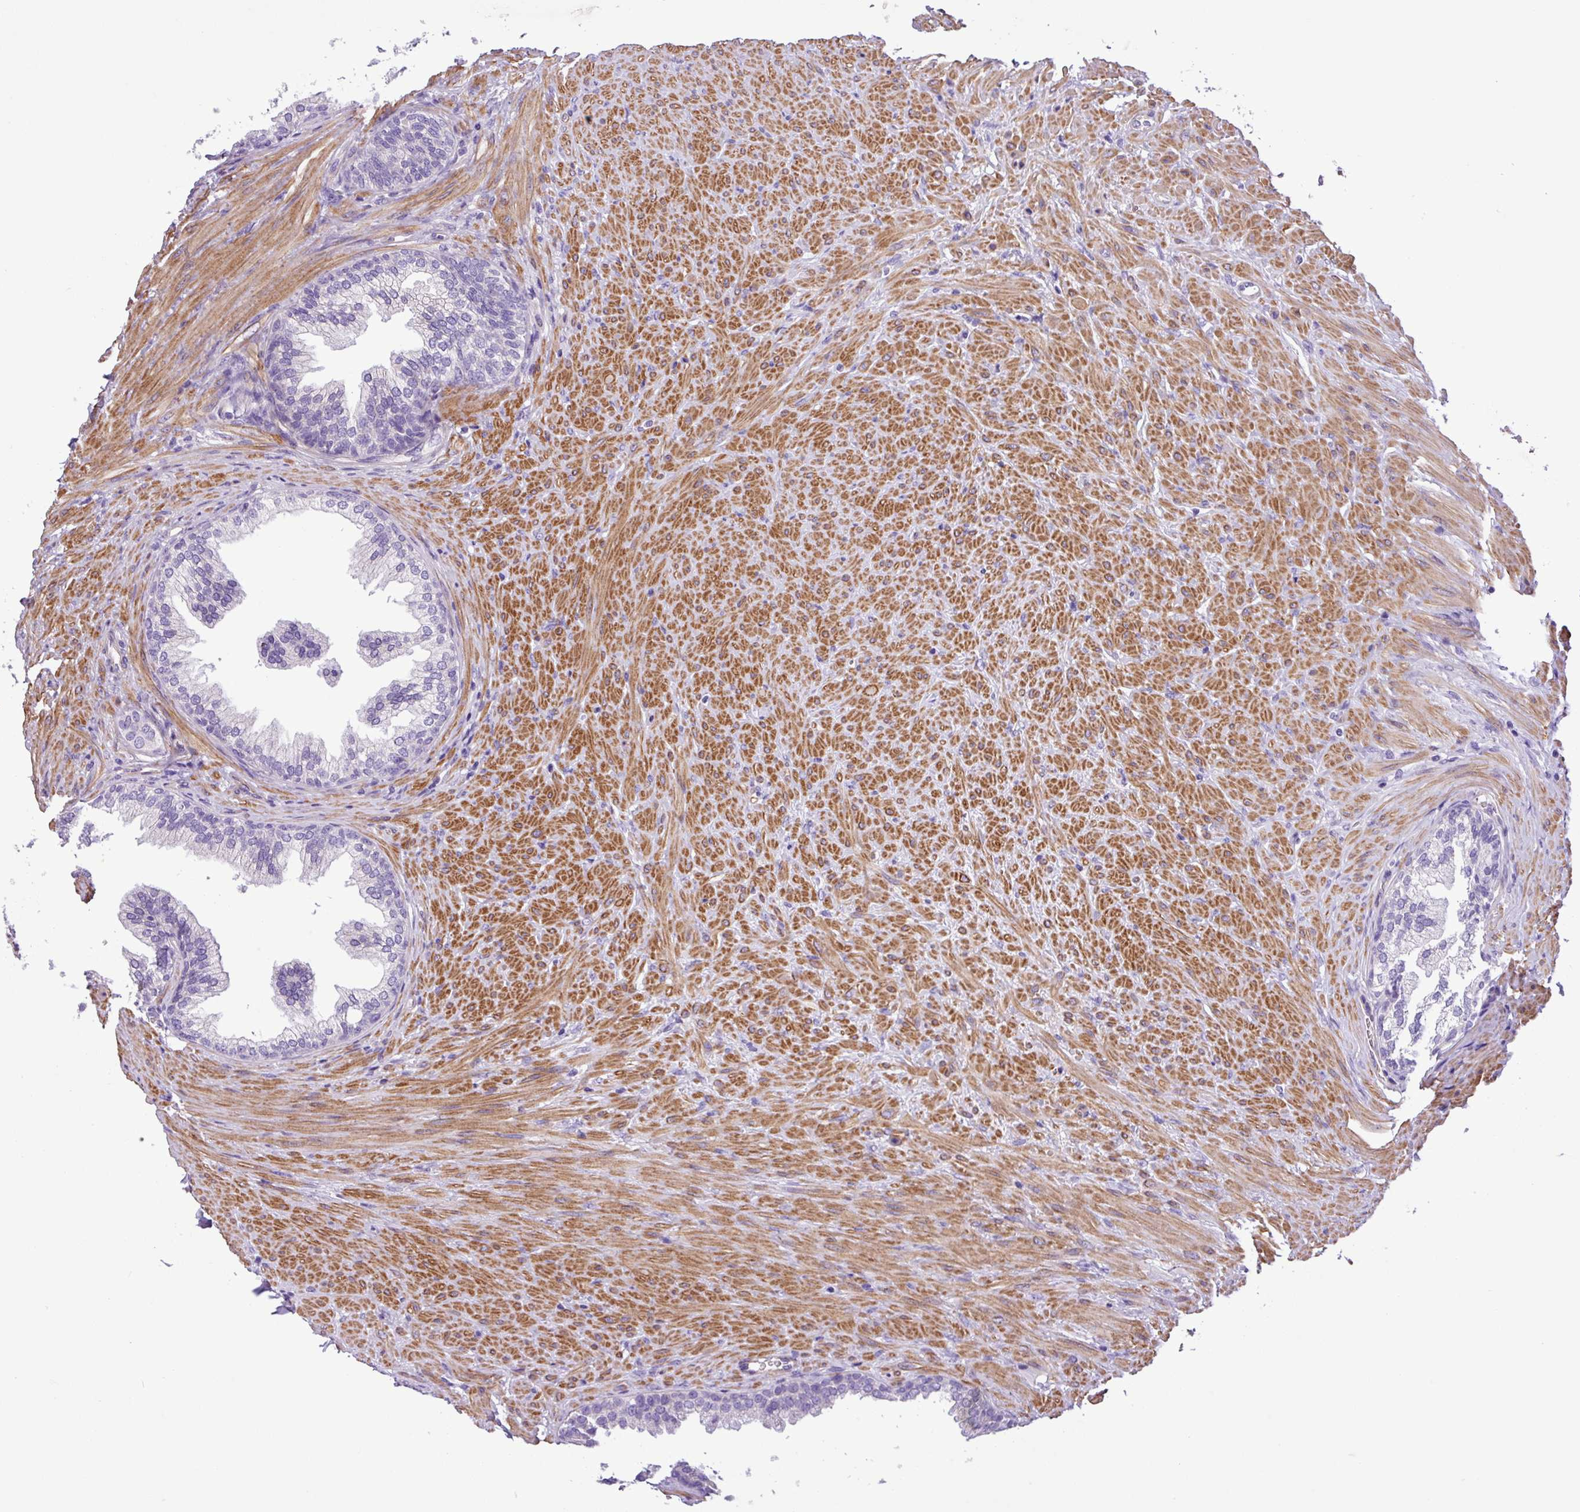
{"staining": {"intensity": "negative", "quantity": "none", "location": "none"}, "tissue": "prostate", "cell_type": "Glandular cells", "image_type": "normal", "snomed": [{"axis": "morphology", "description": "Normal tissue, NOS"}, {"axis": "topography", "description": "Prostate"}], "caption": "Glandular cells show no significant staining in normal prostate. (DAB immunohistochemistry, high magnification).", "gene": "C11orf91", "patient": {"sex": "male", "age": 76}}